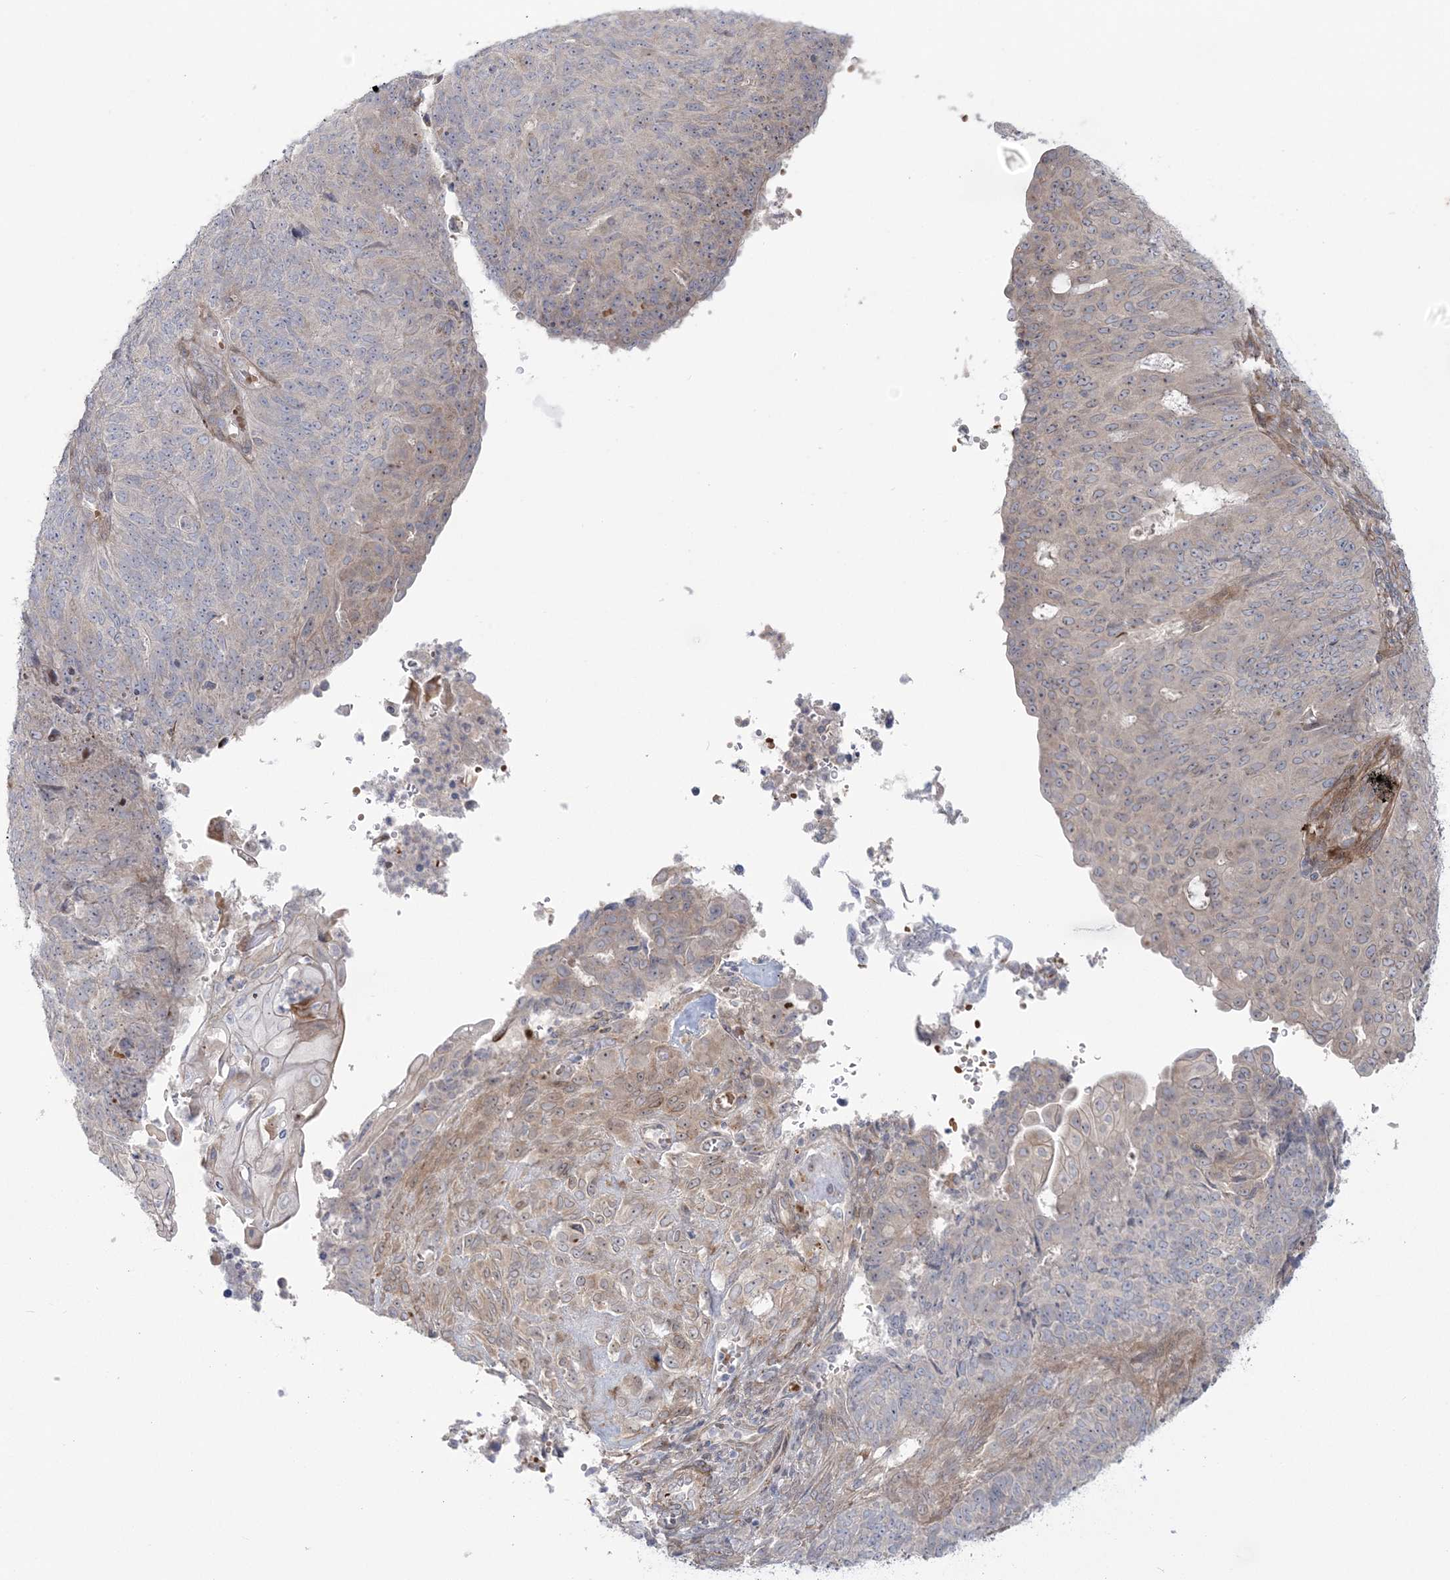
{"staining": {"intensity": "weak", "quantity": "<25%", "location": "cytoplasmic/membranous"}, "tissue": "endometrial cancer", "cell_type": "Tumor cells", "image_type": "cancer", "snomed": [{"axis": "morphology", "description": "Adenocarcinoma, NOS"}, {"axis": "topography", "description": "Endometrium"}], "caption": "Immunohistochemistry (IHC) histopathology image of human endometrial adenocarcinoma stained for a protein (brown), which shows no expression in tumor cells.", "gene": "NUDT9", "patient": {"sex": "female", "age": 32}}